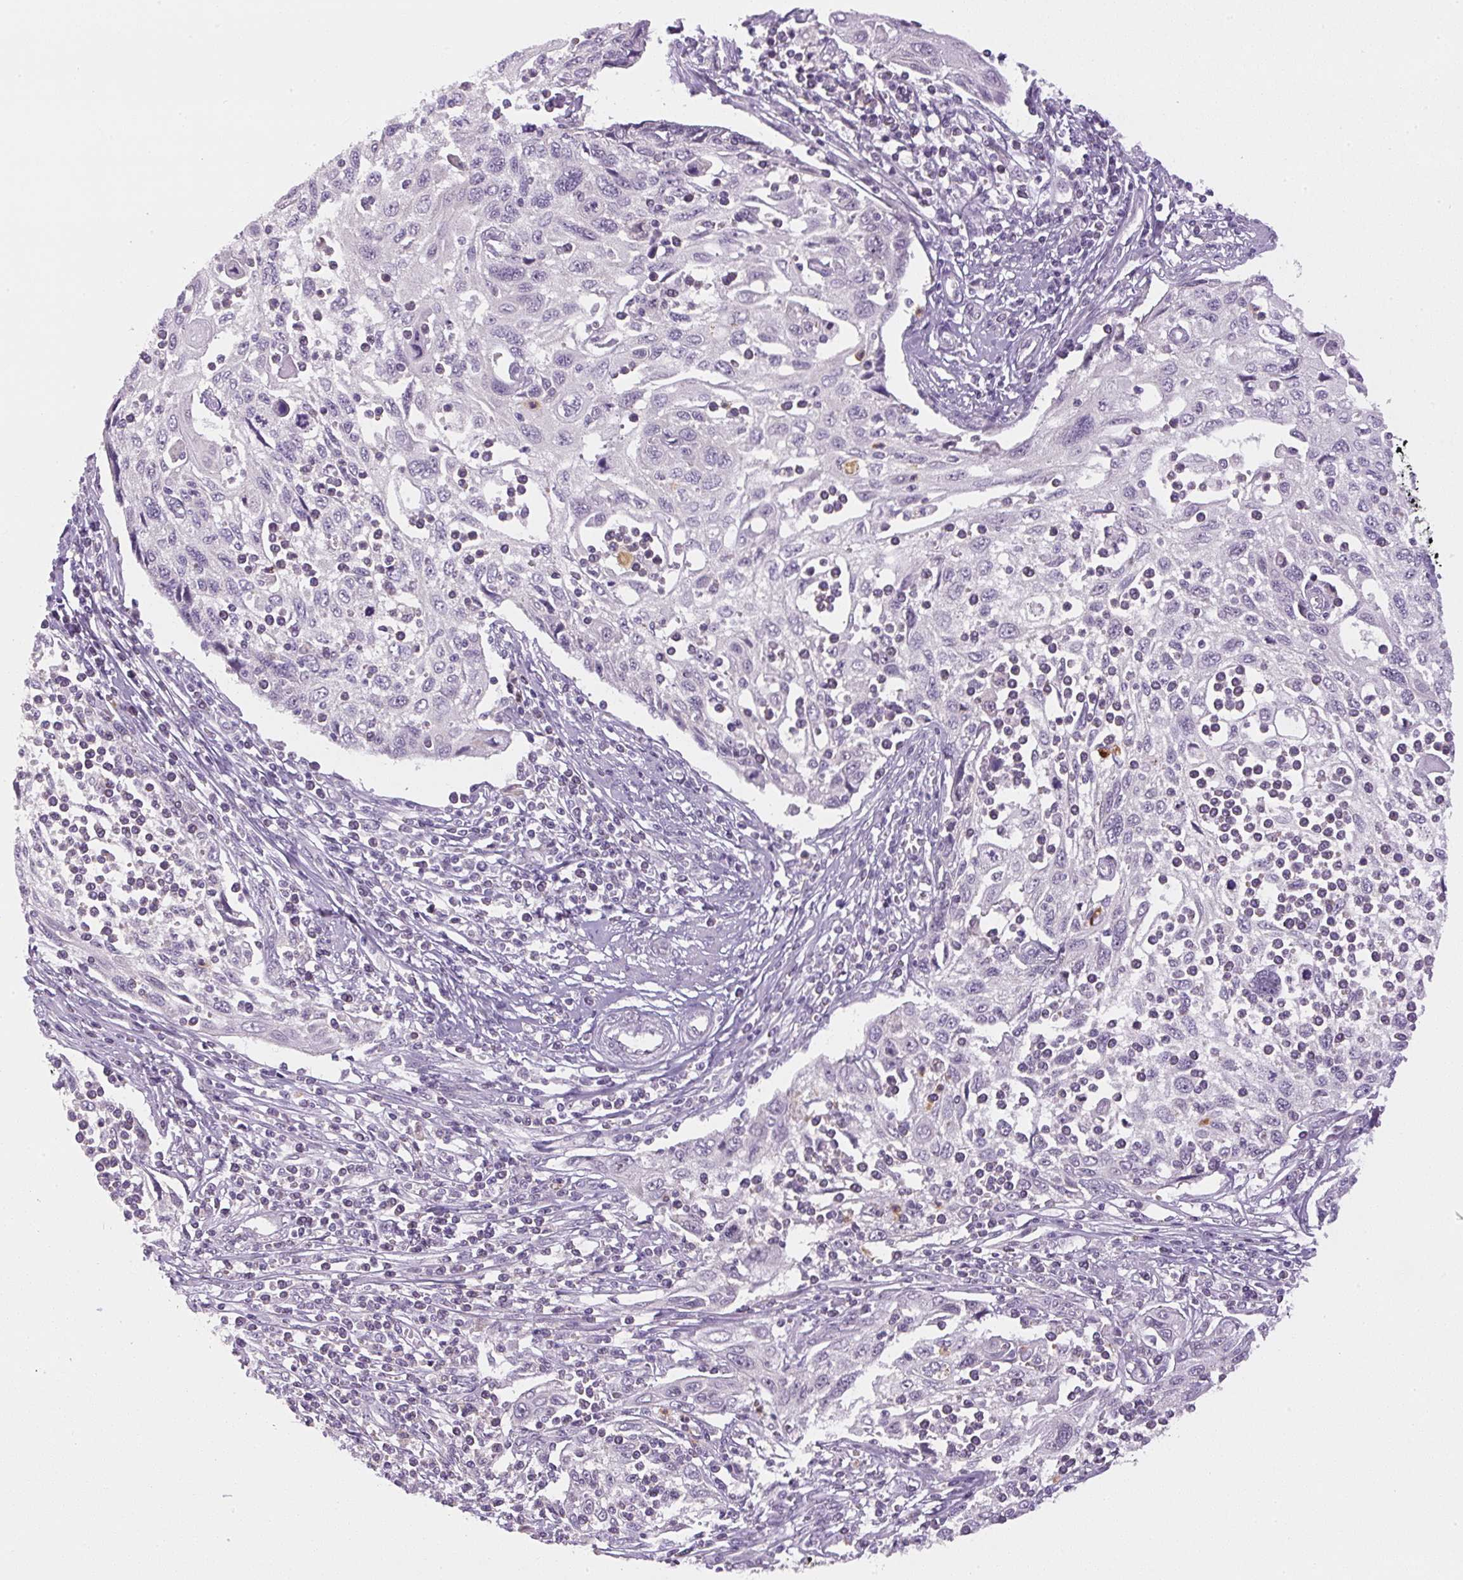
{"staining": {"intensity": "negative", "quantity": "none", "location": "none"}, "tissue": "cervical cancer", "cell_type": "Tumor cells", "image_type": "cancer", "snomed": [{"axis": "morphology", "description": "Squamous cell carcinoma, NOS"}, {"axis": "topography", "description": "Cervix"}], "caption": "Cervical cancer stained for a protein using IHC demonstrates no expression tumor cells.", "gene": "SGF29", "patient": {"sex": "female", "age": 70}}